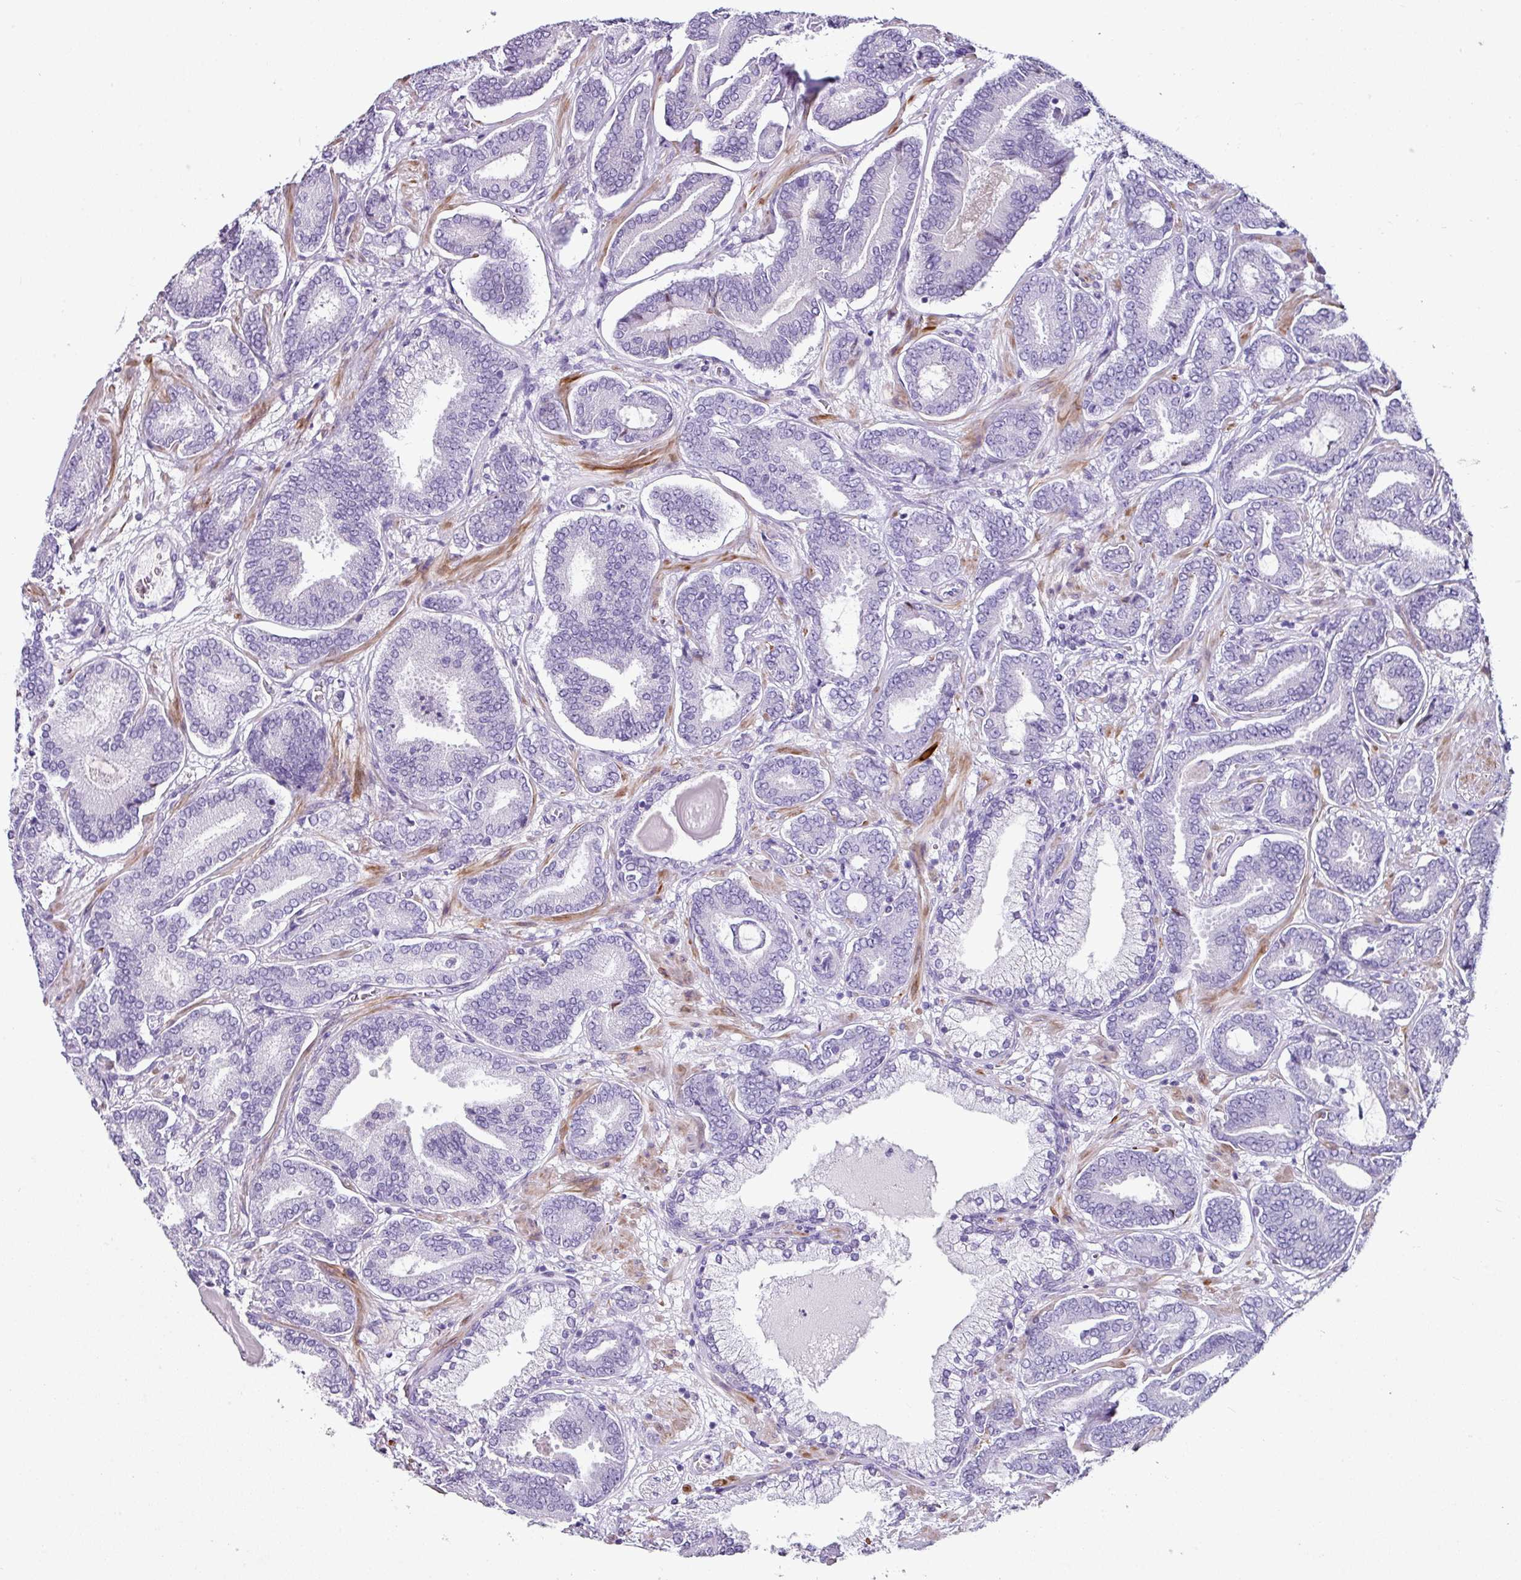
{"staining": {"intensity": "negative", "quantity": "none", "location": "none"}, "tissue": "prostate cancer", "cell_type": "Tumor cells", "image_type": "cancer", "snomed": [{"axis": "morphology", "description": "Adenocarcinoma, Low grade"}, {"axis": "topography", "description": "Prostate and seminal vesicle, NOS"}], "caption": "This is an IHC photomicrograph of human prostate cancer (adenocarcinoma (low-grade)). There is no expression in tumor cells.", "gene": "TRA2A", "patient": {"sex": "male", "age": 61}}